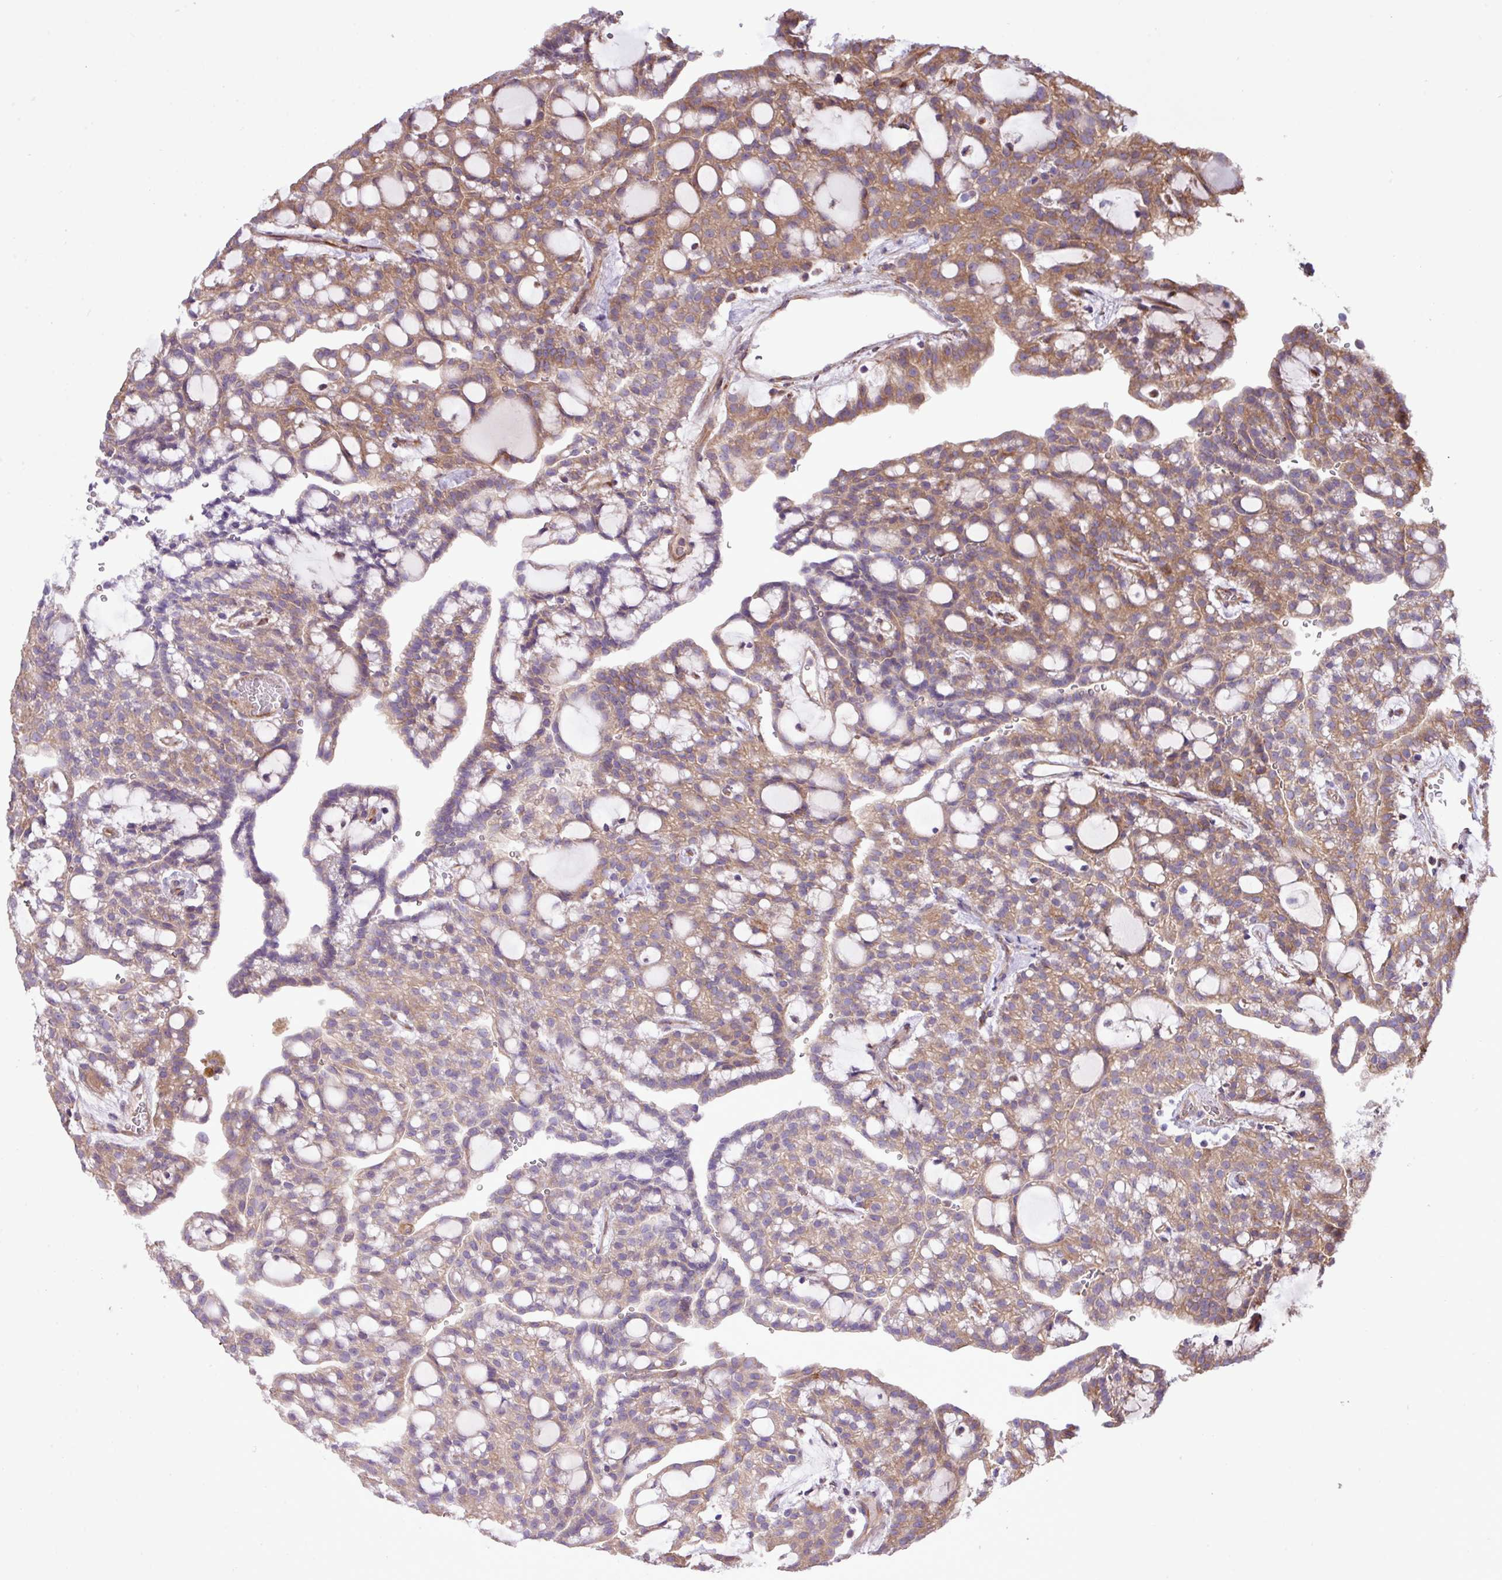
{"staining": {"intensity": "moderate", "quantity": "25%-75%", "location": "cytoplasmic/membranous"}, "tissue": "renal cancer", "cell_type": "Tumor cells", "image_type": "cancer", "snomed": [{"axis": "morphology", "description": "Adenocarcinoma, NOS"}, {"axis": "topography", "description": "Kidney"}], "caption": "Human renal cancer stained for a protein (brown) shows moderate cytoplasmic/membranous positive staining in about 25%-75% of tumor cells.", "gene": "MEGF6", "patient": {"sex": "male", "age": 63}}